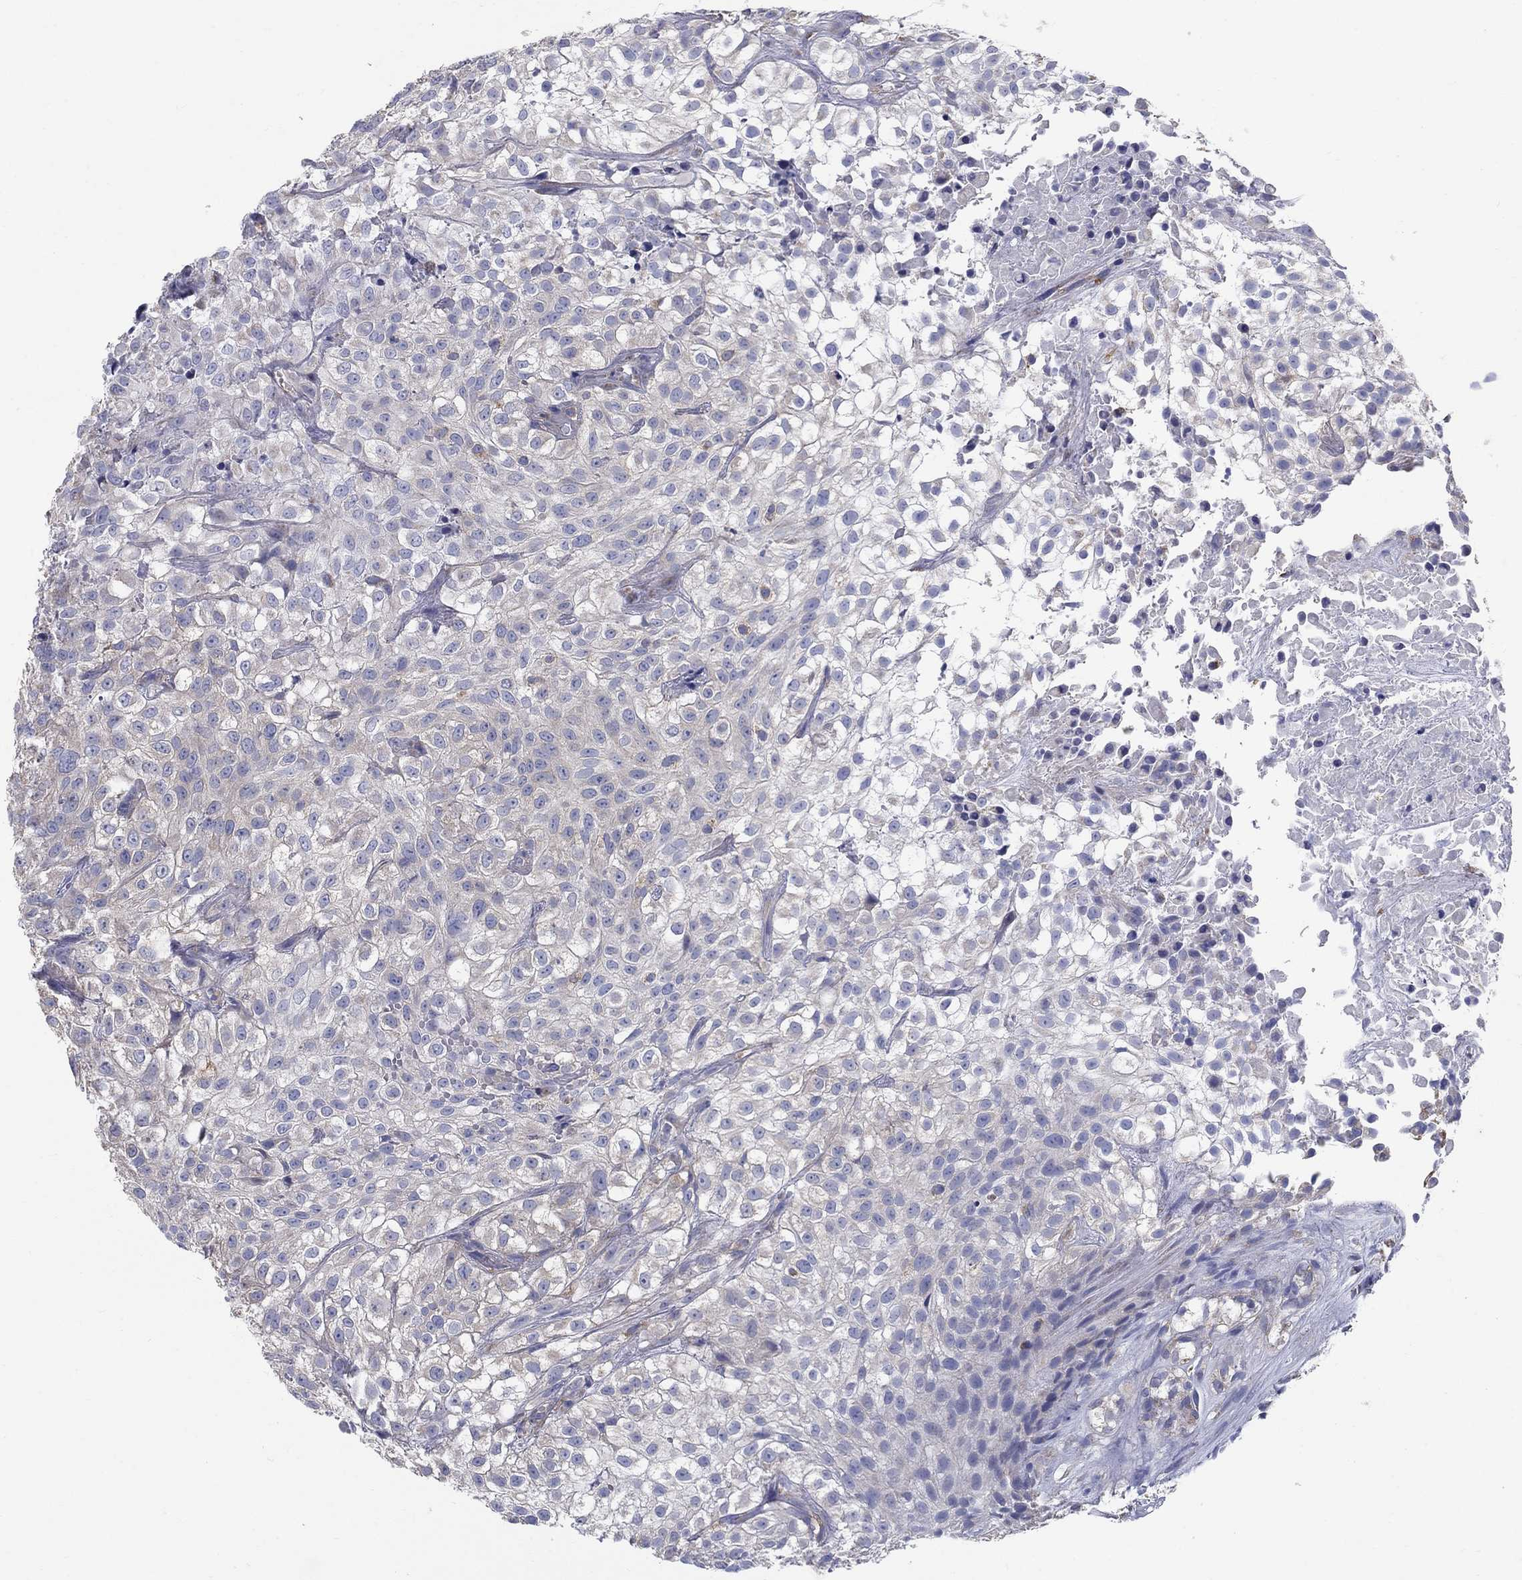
{"staining": {"intensity": "negative", "quantity": "none", "location": "none"}, "tissue": "urothelial cancer", "cell_type": "Tumor cells", "image_type": "cancer", "snomed": [{"axis": "morphology", "description": "Urothelial carcinoma, High grade"}, {"axis": "topography", "description": "Urinary bladder"}], "caption": "A high-resolution photomicrograph shows immunohistochemistry (IHC) staining of urothelial cancer, which shows no significant expression in tumor cells.", "gene": "NME5", "patient": {"sex": "male", "age": 56}}